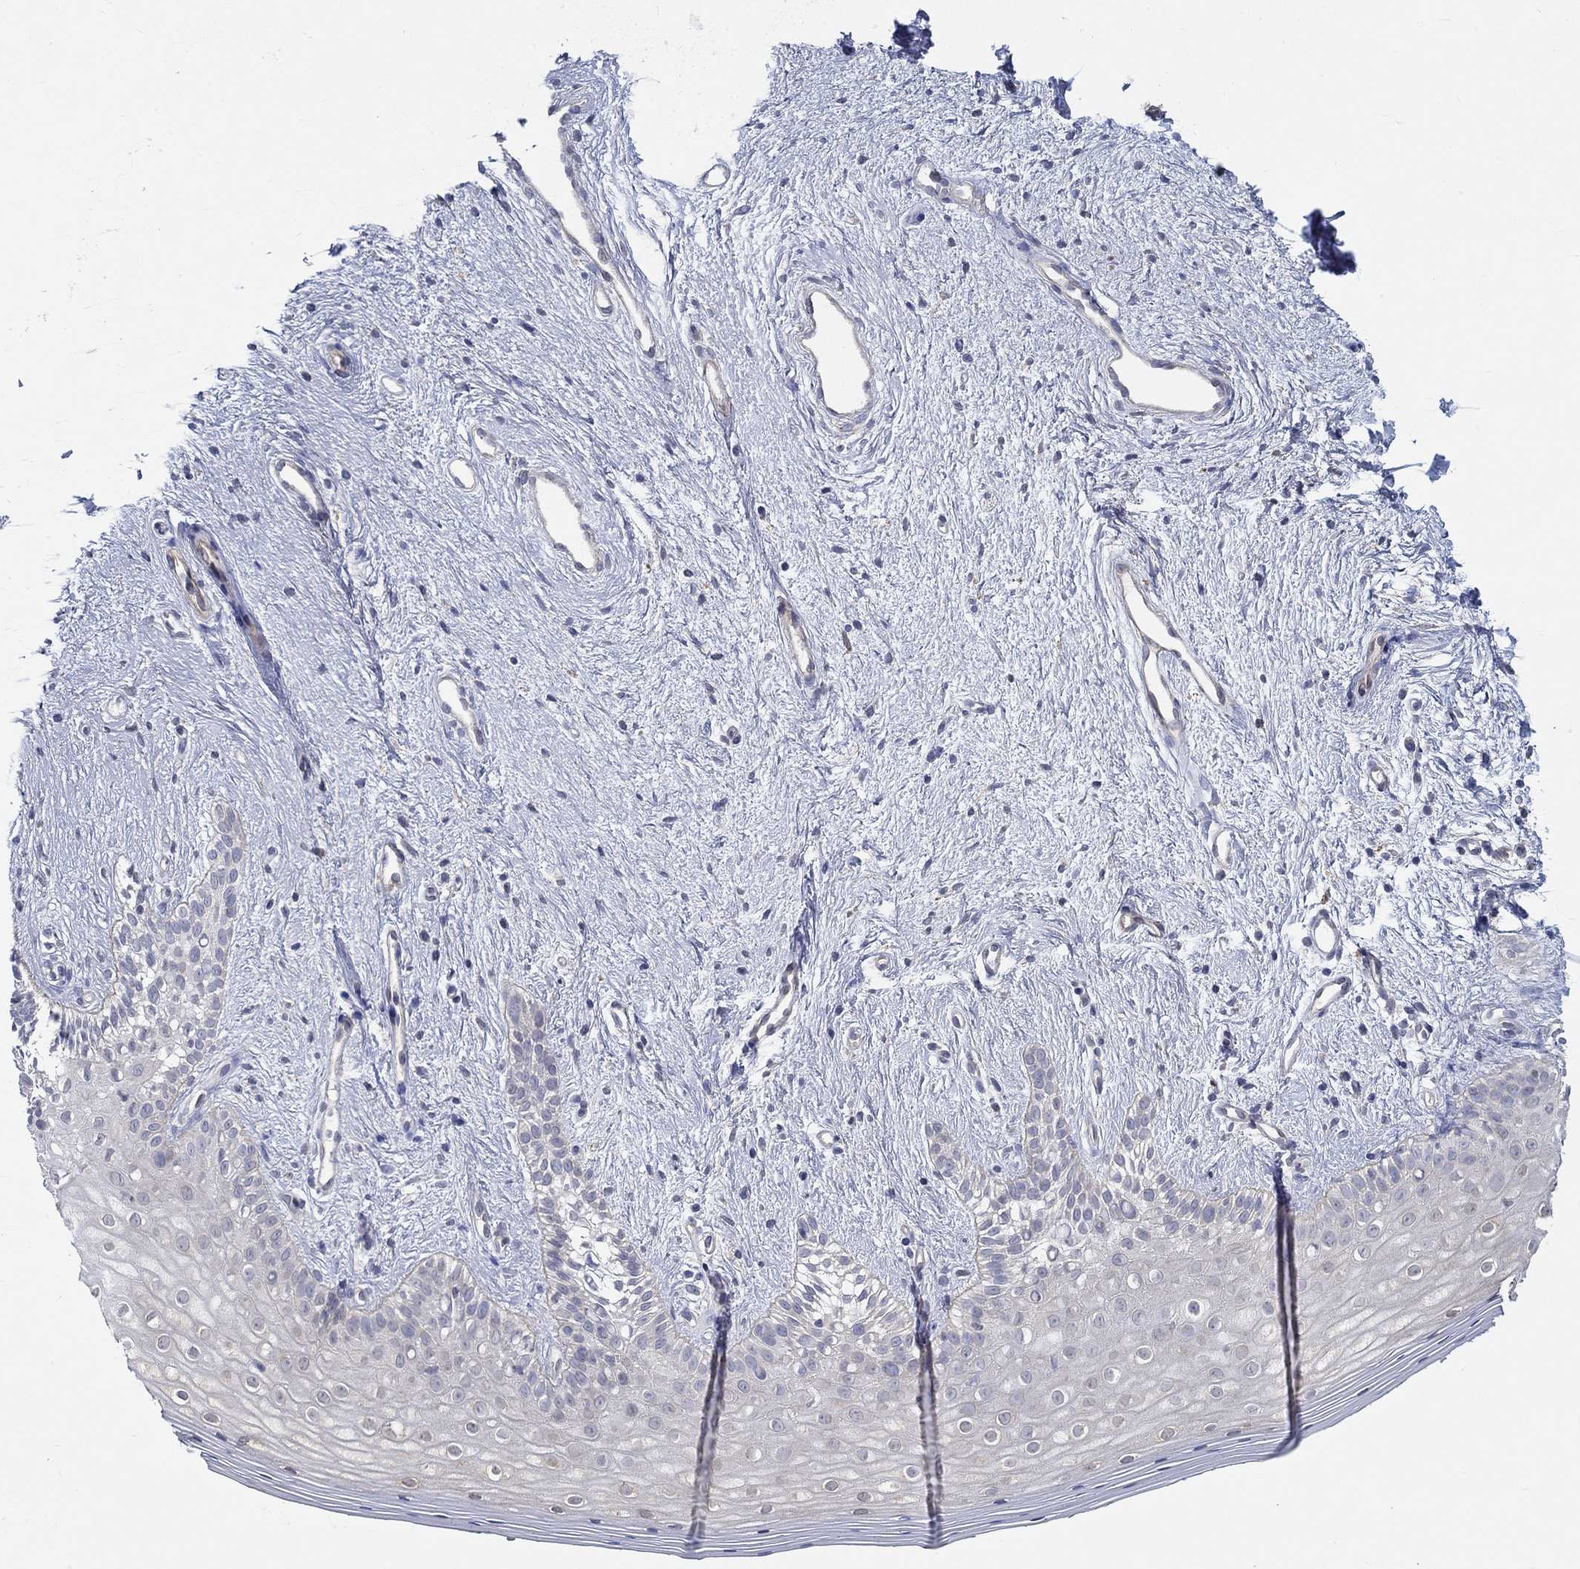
{"staining": {"intensity": "negative", "quantity": "none", "location": "none"}, "tissue": "vagina", "cell_type": "Squamous epithelial cells", "image_type": "normal", "snomed": [{"axis": "morphology", "description": "Normal tissue, NOS"}, {"axis": "topography", "description": "Vagina"}], "caption": "This micrograph is of normal vagina stained with immunohistochemistry (IHC) to label a protein in brown with the nuclei are counter-stained blue. There is no positivity in squamous epithelial cells.", "gene": "ERMP1", "patient": {"sex": "female", "age": 47}}